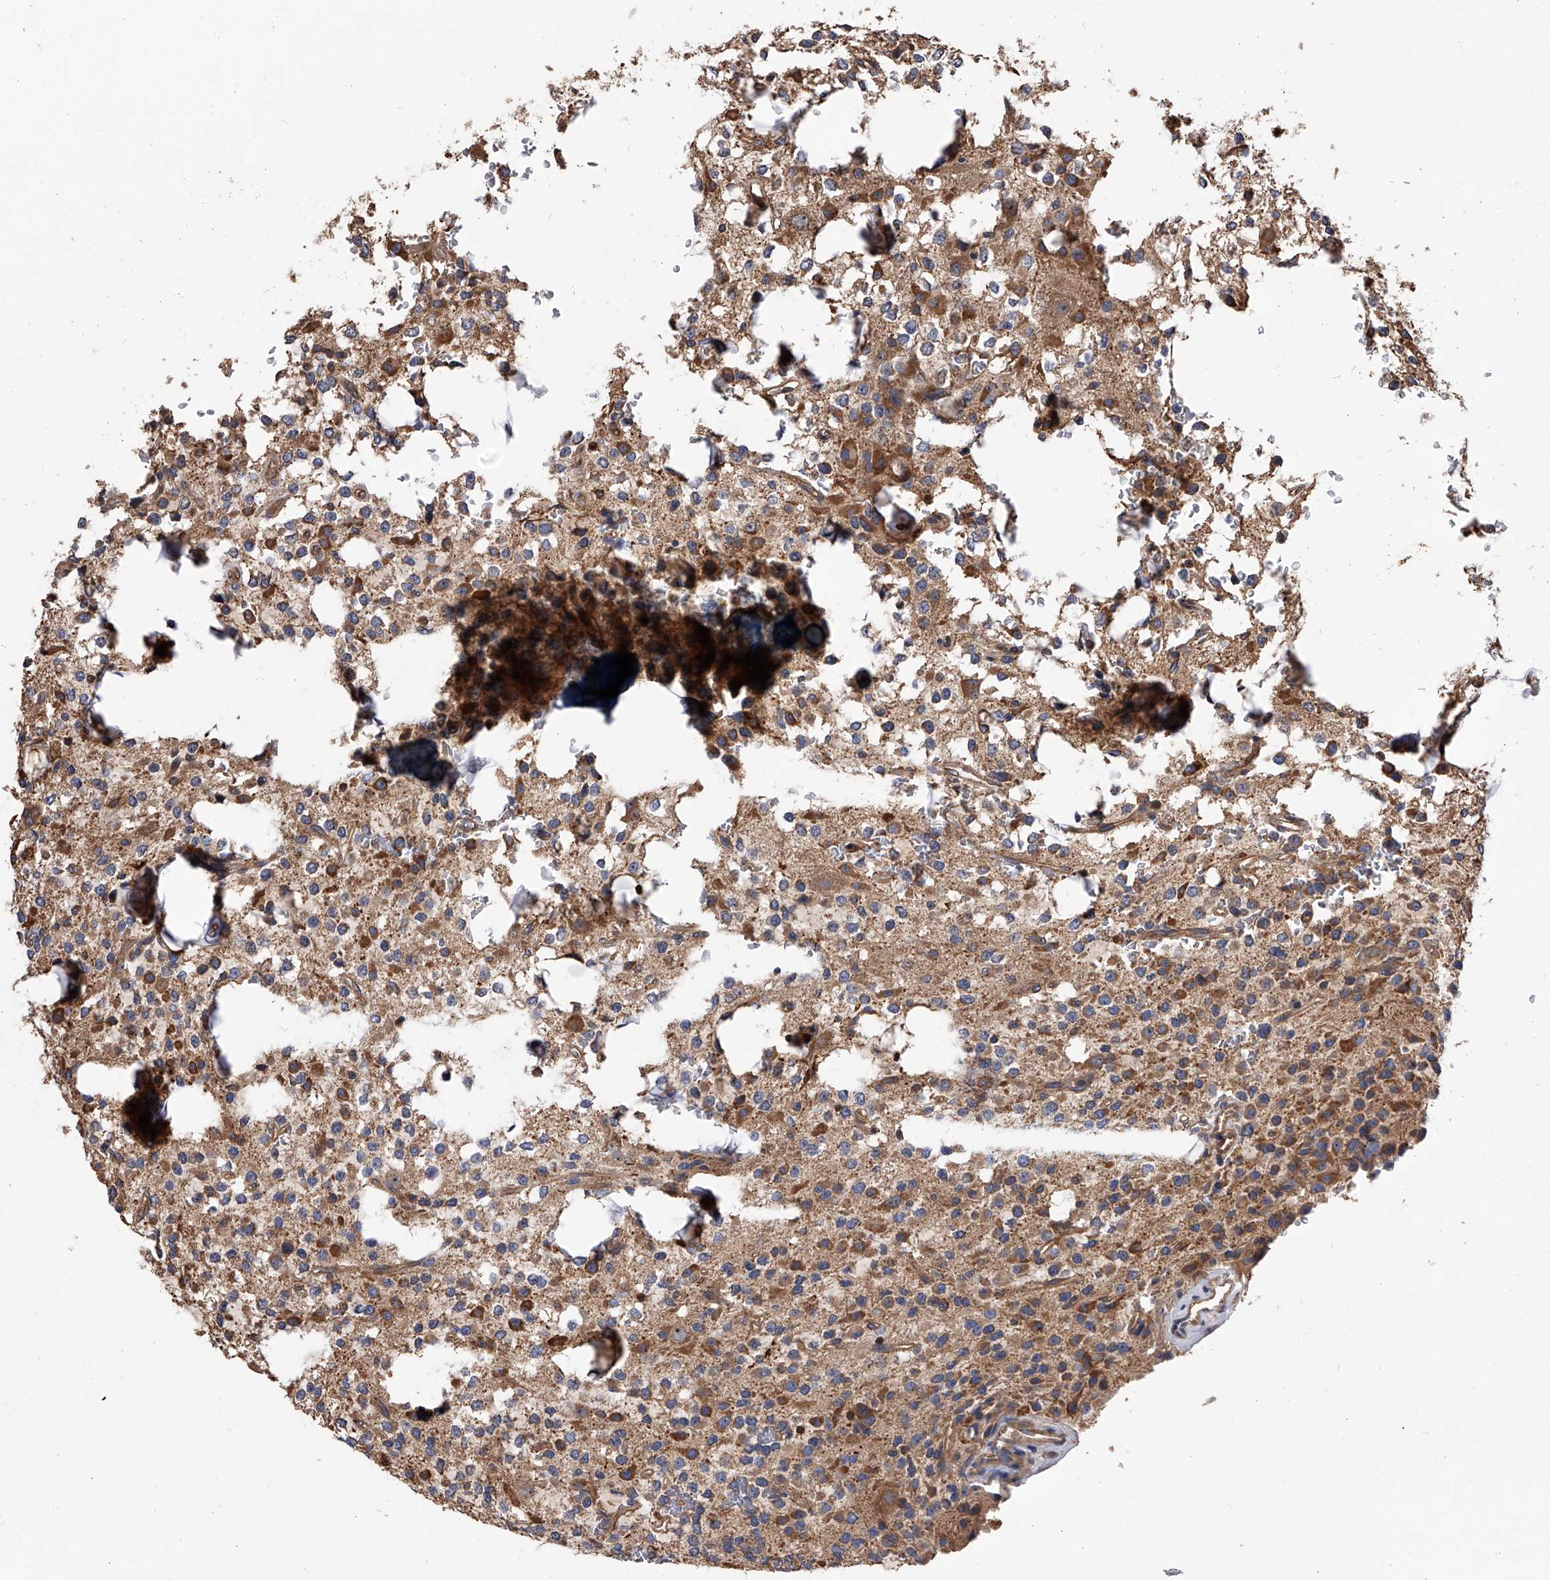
{"staining": {"intensity": "moderate", "quantity": "25%-75%", "location": "cytoplasmic/membranous"}, "tissue": "glioma", "cell_type": "Tumor cells", "image_type": "cancer", "snomed": [{"axis": "morphology", "description": "Glioma, malignant, High grade"}, {"axis": "topography", "description": "Brain"}], "caption": "Brown immunohistochemical staining in malignant glioma (high-grade) exhibits moderate cytoplasmic/membranous staining in about 25%-75% of tumor cells.", "gene": "CUL7", "patient": {"sex": "female", "age": 62}}